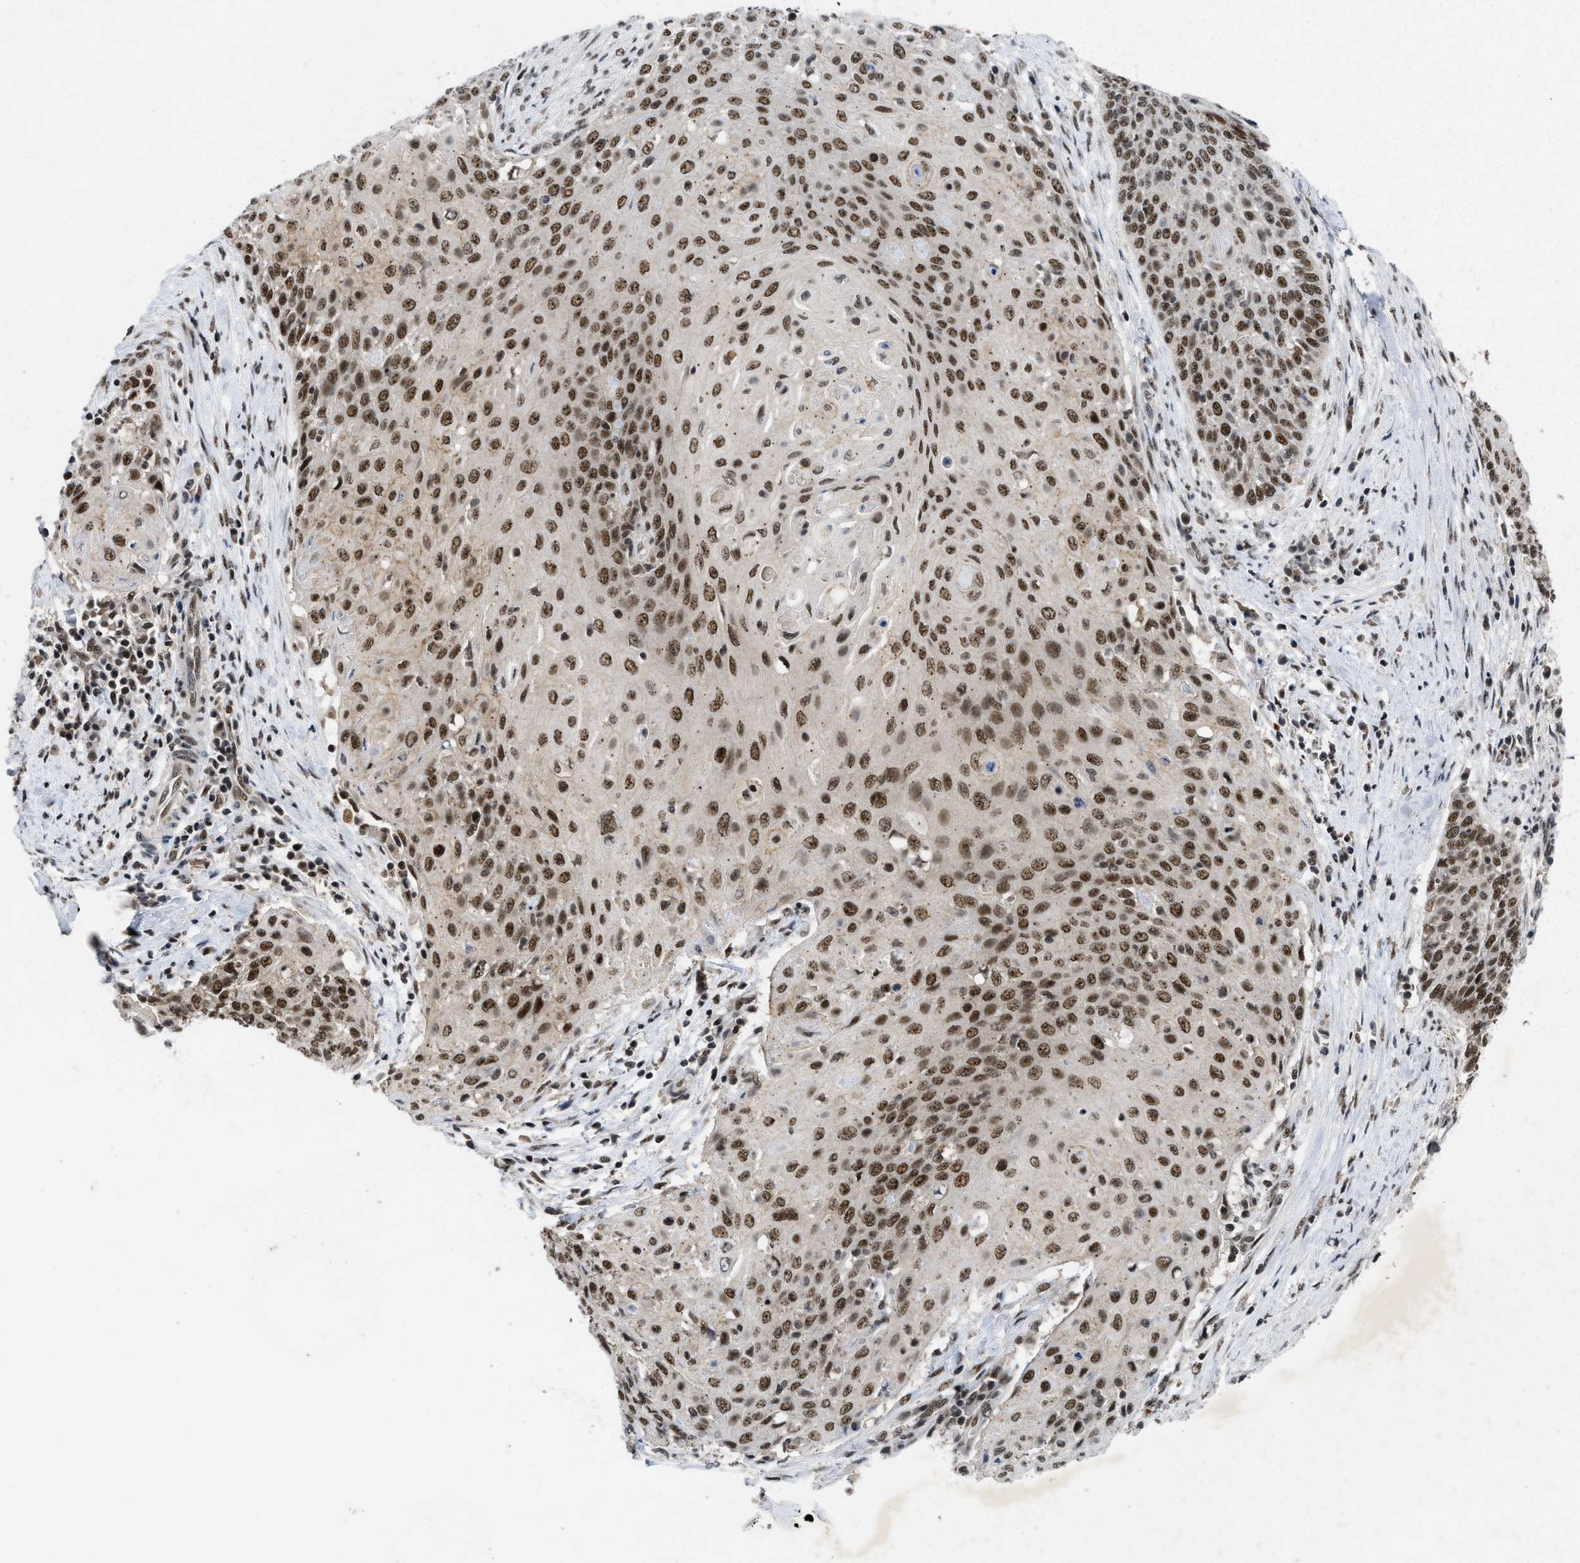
{"staining": {"intensity": "moderate", "quantity": ">75%", "location": "nuclear"}, "tissue": "cervical cancer", "cell_type": "Tumor cells", "image_type": "cancer", "snomed": [{"axis": "morphology", "description": "Squamous cell carcinoma, NOS"}, {"axis": "topography", "description": "Cervix"}], "caption": "This is an image of IHC staining of cervical cancer, which shows moderate expression in the nuclear of tumor cells.", "gene": "ZNF346", "patient": {"sex": "female", "age": 39}}